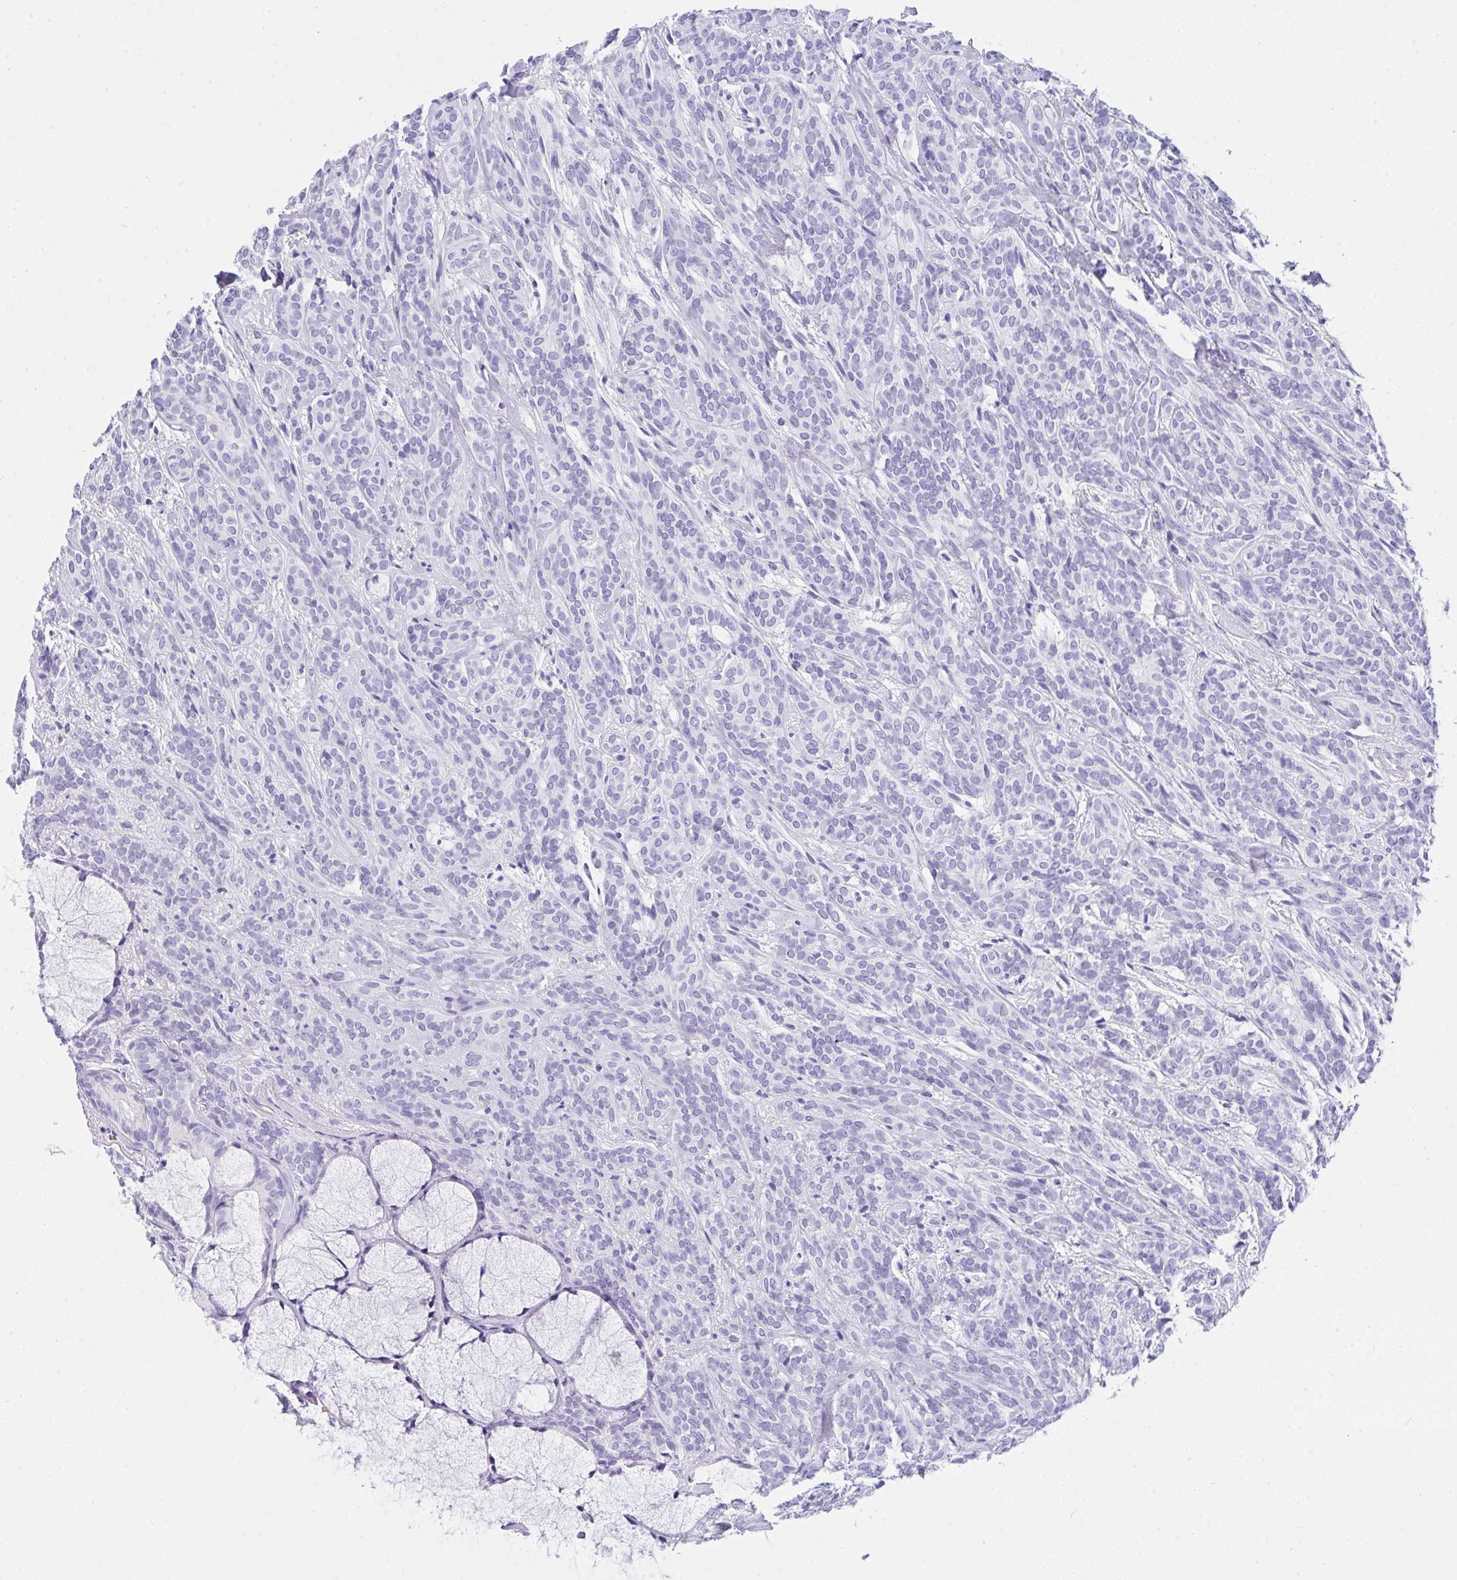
{"staining": {"intensity": "negative", "quantity": "none", "location": "none"}, "tissue": "head and neck cancer", "cell_type": "Tumor cells", "image_type": "cancer", "snomed": [{"axis": "morphology", "description": "Adenocarcinoma, NOS"}, {"axis": "topography", "description": "Head-Neck"}], "caption": "Immunohistochemical staining of human head and neck adenocarcinoma displays no significant staining in tumor cells.", "gene": "ANK1", "patient": {"sex": "female", "age": 57}}